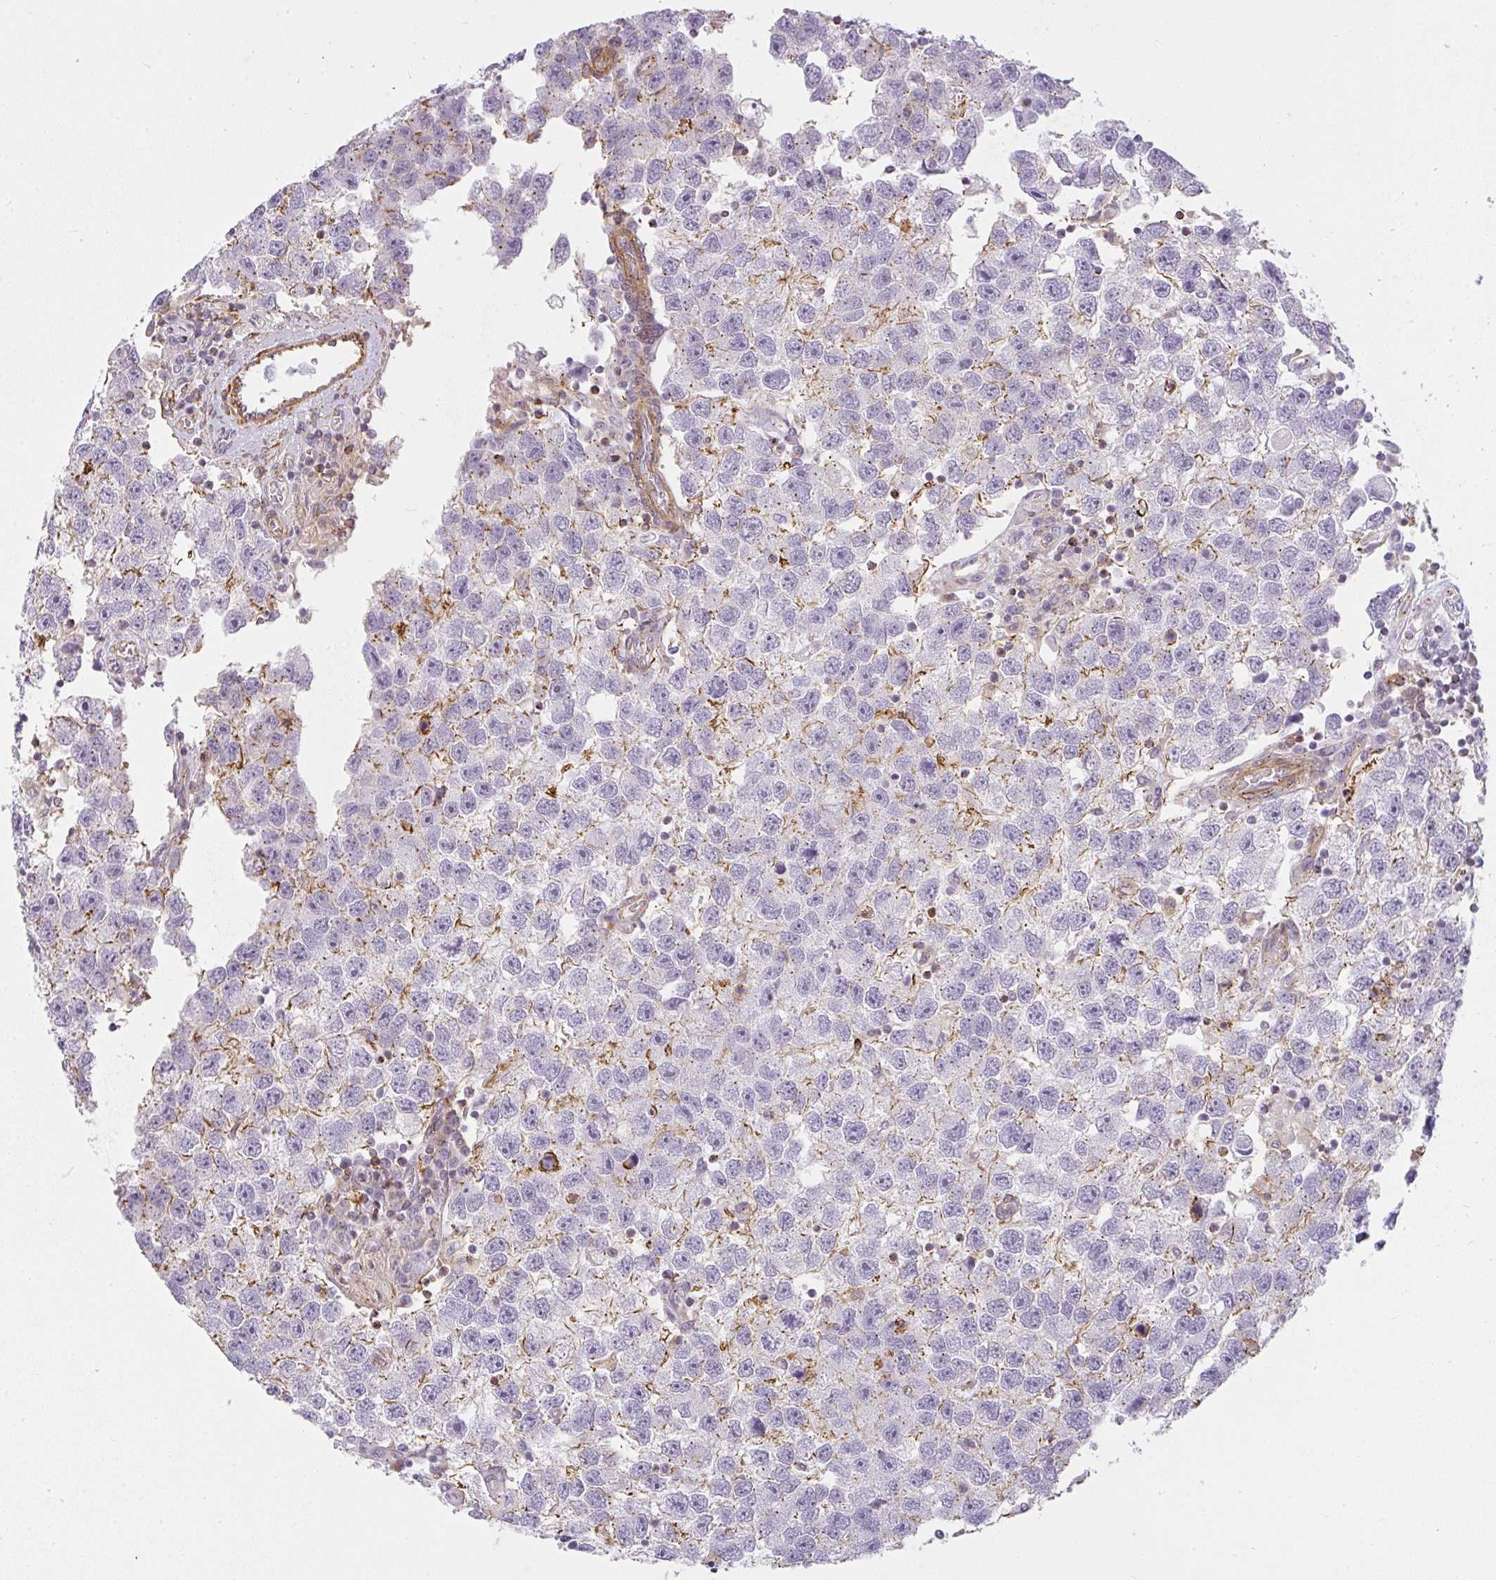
{"staining": {"intensity": "moderate", "quantity": "<25%", "location": "cytoplasmic/membranous"}, "tissue": "testis cancer", "cell_type": "Tumor cells", "image_type": "cancer", "snomed": [{"axis": "morphology", "description": "Seminoma, NOS"}, {"axis": "topography", "description": "Testis"}], "caption": "Testis cancer (seminoma) was stained to show a protein in brown. There is low levels of moderate cytoplasmic/membranous expression in about <25% of tumor cells.", "gene": "SULF1", "patient": {"sex": "male", "age": 26}}